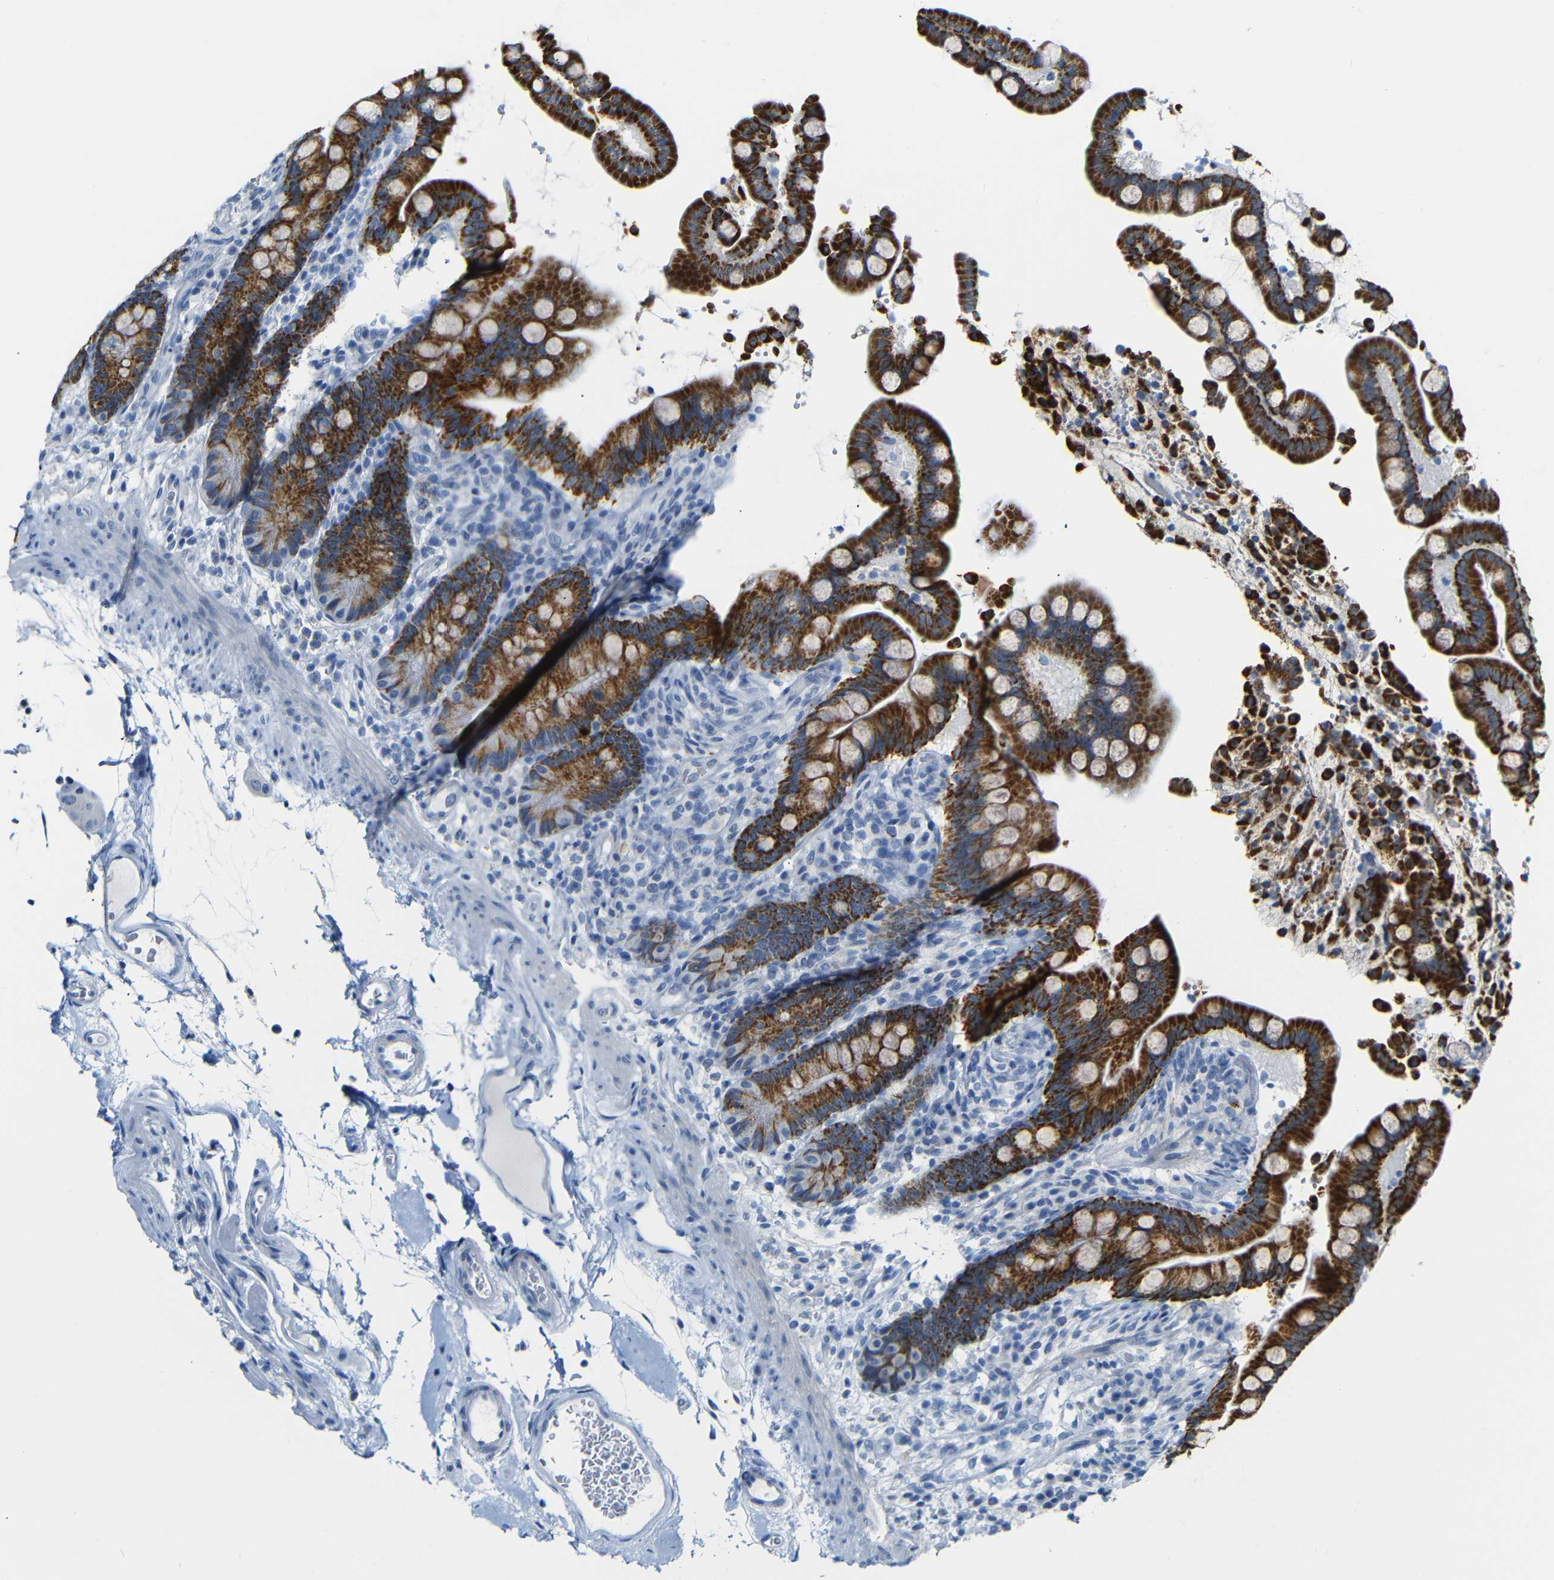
{"staining": {"intensity": "negative", "quantity": "none", "location": "none"}, "tissue": "colon", "cell_type": "Endothelial cells", "image_type": "normal", "snomed": [{"axis": "morphology", "description": "Normal tissue, NOS"}, {"axis": "topography", "description": "Colon"}], "caption": "An IHC image of normal colon is shown. There is no staining in endothelial cells of colon. Brightfield microscopy of IHC stained with DAB (3,3'-diaminobenzidine) (brown) and hematoxylin (blue), captured at high magnification.", "gene": "C15orf48", "patient": {"sex": "male", "age": 73}}